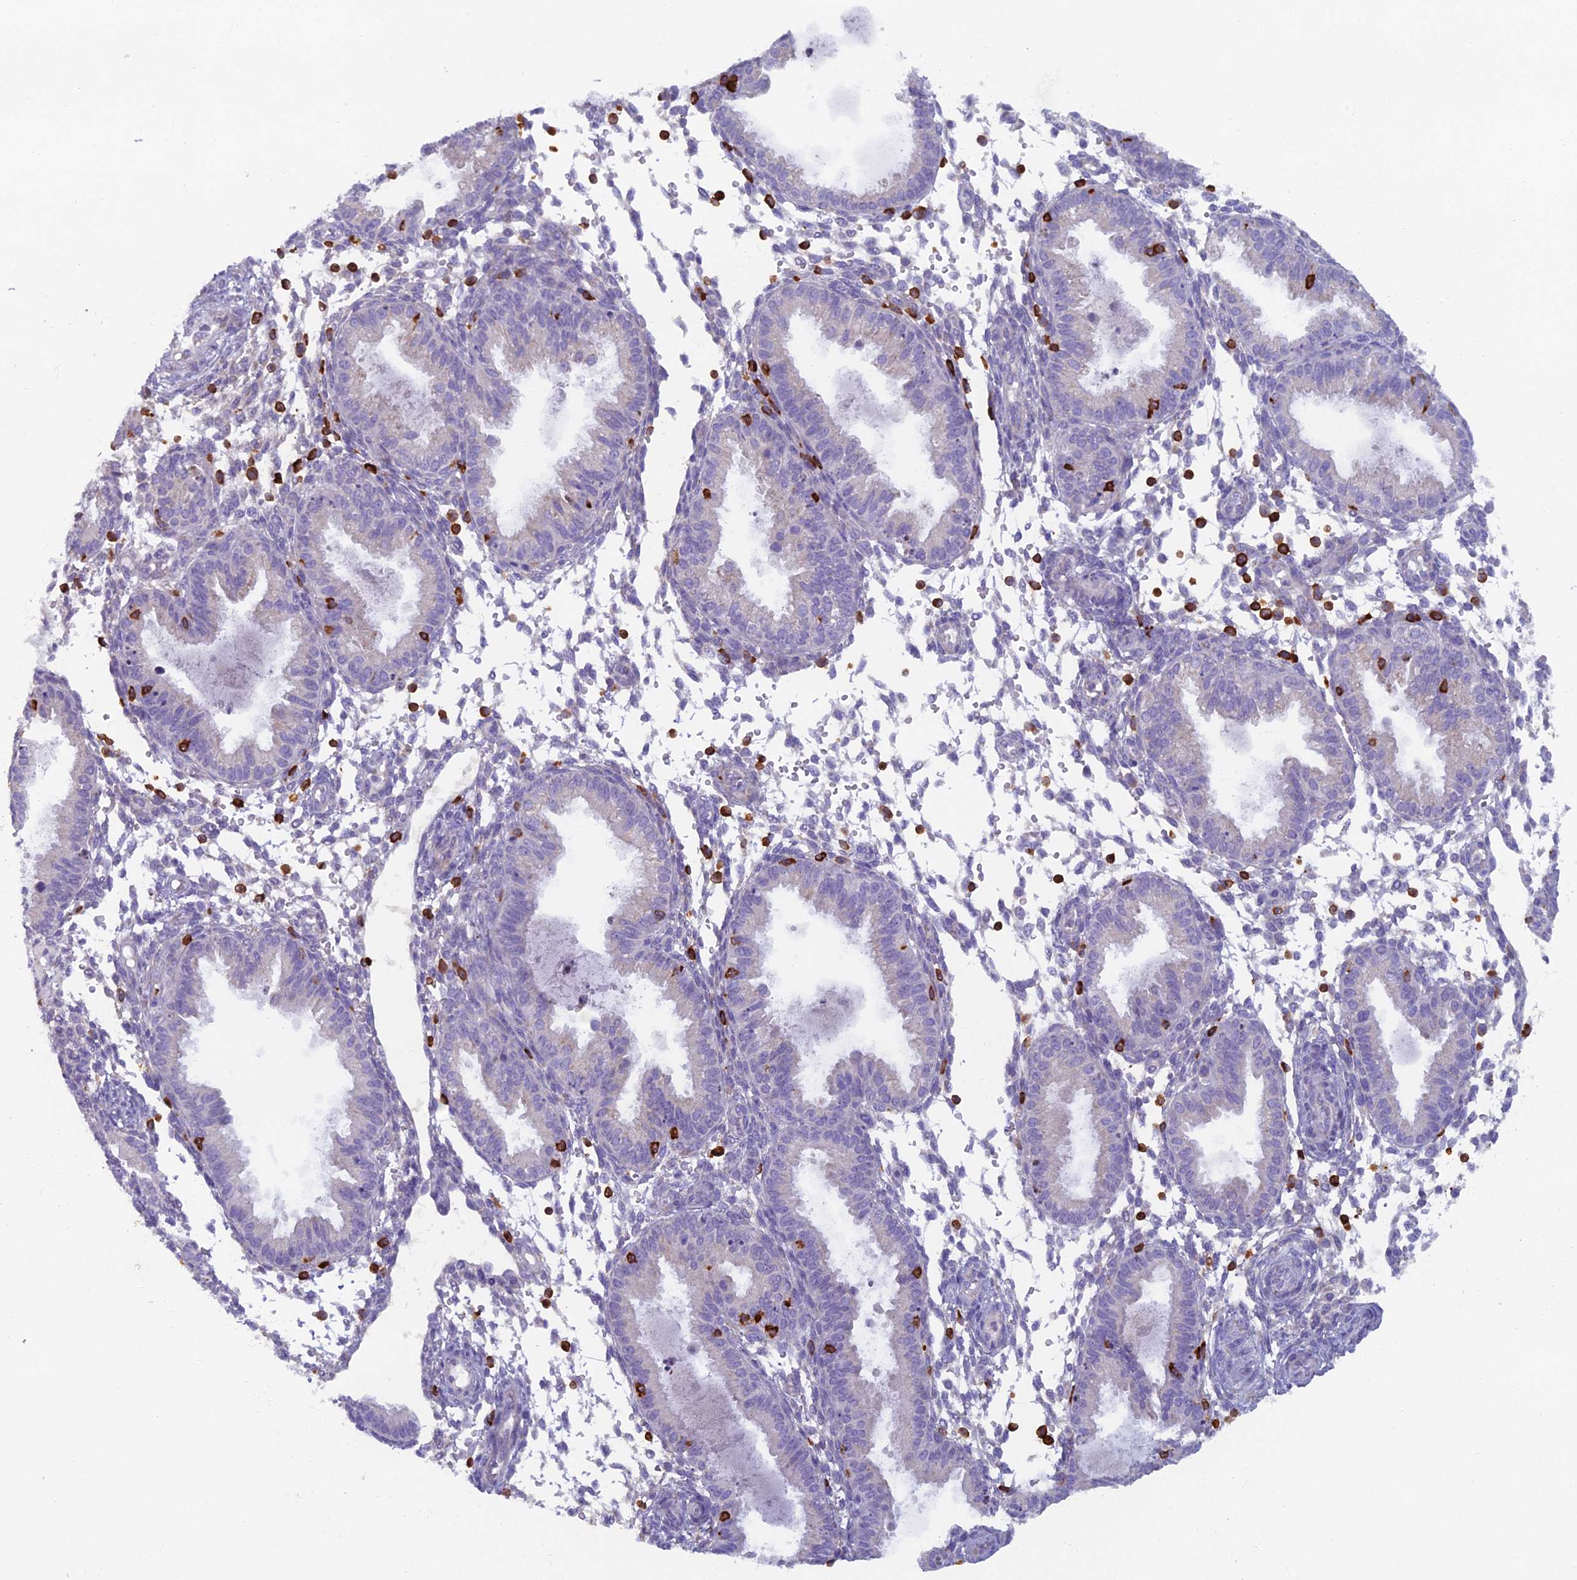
{"staining": {"intensity": "negative", "quantity": "none", "location": "none"}, "tissue": "endometrium", "cell_type": "Cells in endometrial stroma", "image_type": "normal", "snomed": [{"axis": "morphology", "description": "Normal tissue, NOS"}, {"axis": "topography", "description": "Endometrium"}], "caption": "Cells in endometrial stroma are negative for protein expression in normal human endometrium. (DAB (3,3'-diaminobenzidine) immunohistochemistry (IHC) visualized using brightfield microscopy, high magnification).", "gene": "ABI3BP", "patient": {"sex": "female", "age": 33}}